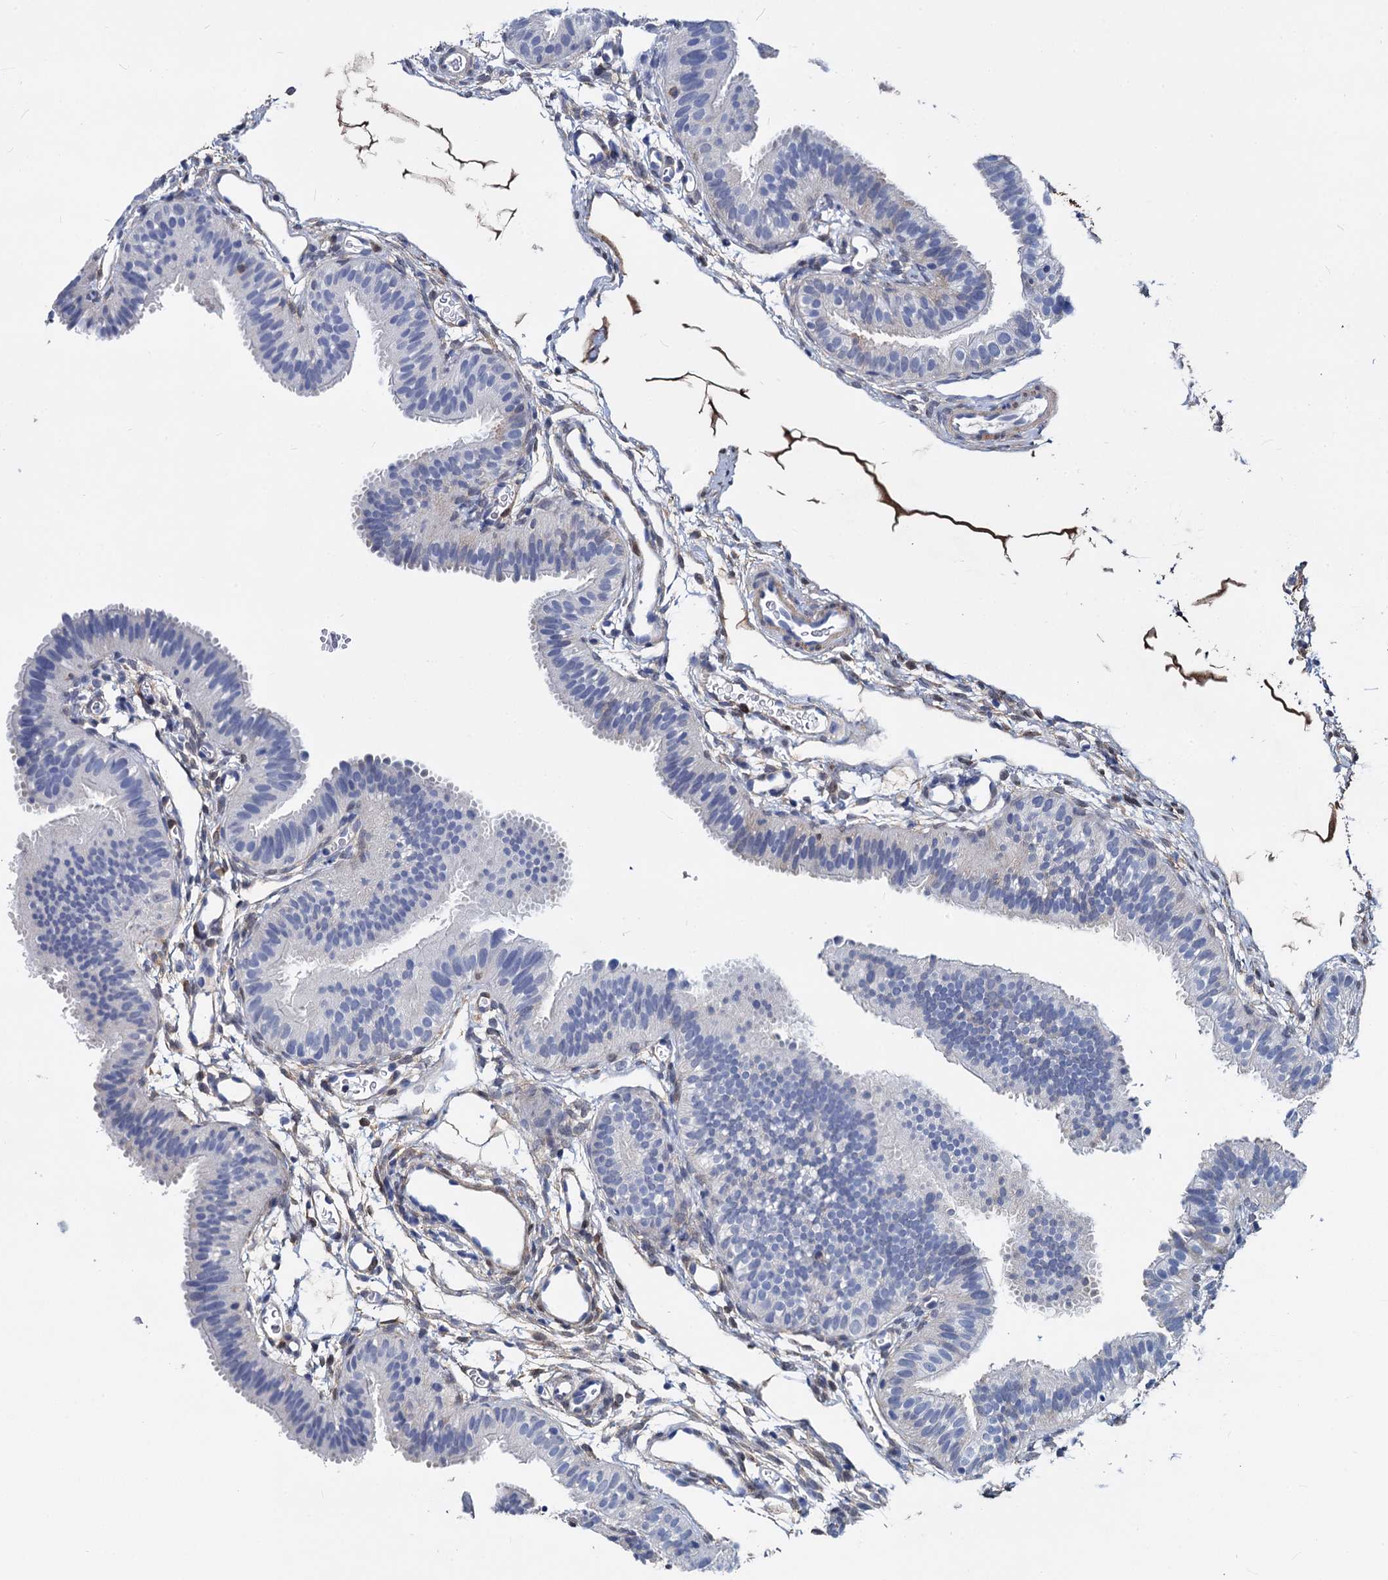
{"staining": {"intensity": "moderate", "quantity": "25%-75%", "location": "cytoplasmic/membranous"}, "tissue": "fallopian tube", "cell_type": "Glandular cells", "image_type": "normal", "snomed": [{"axis": "morphology", "description": "Normal tissue, NOS"}, {"axis": "topography", "description": "Fallopian tube"}], "caption": "High-power microscopy captured an IHC photomicrograph of benign fallopian tube, revealing moderate cytoplasmic/membranous positivity in about 25%-75% of glandular cells. The protein is shown in brown color, while the nuclei are stained blue.", "gene": "GSTM3", "patient": {"sex": "female", "age": 35}}